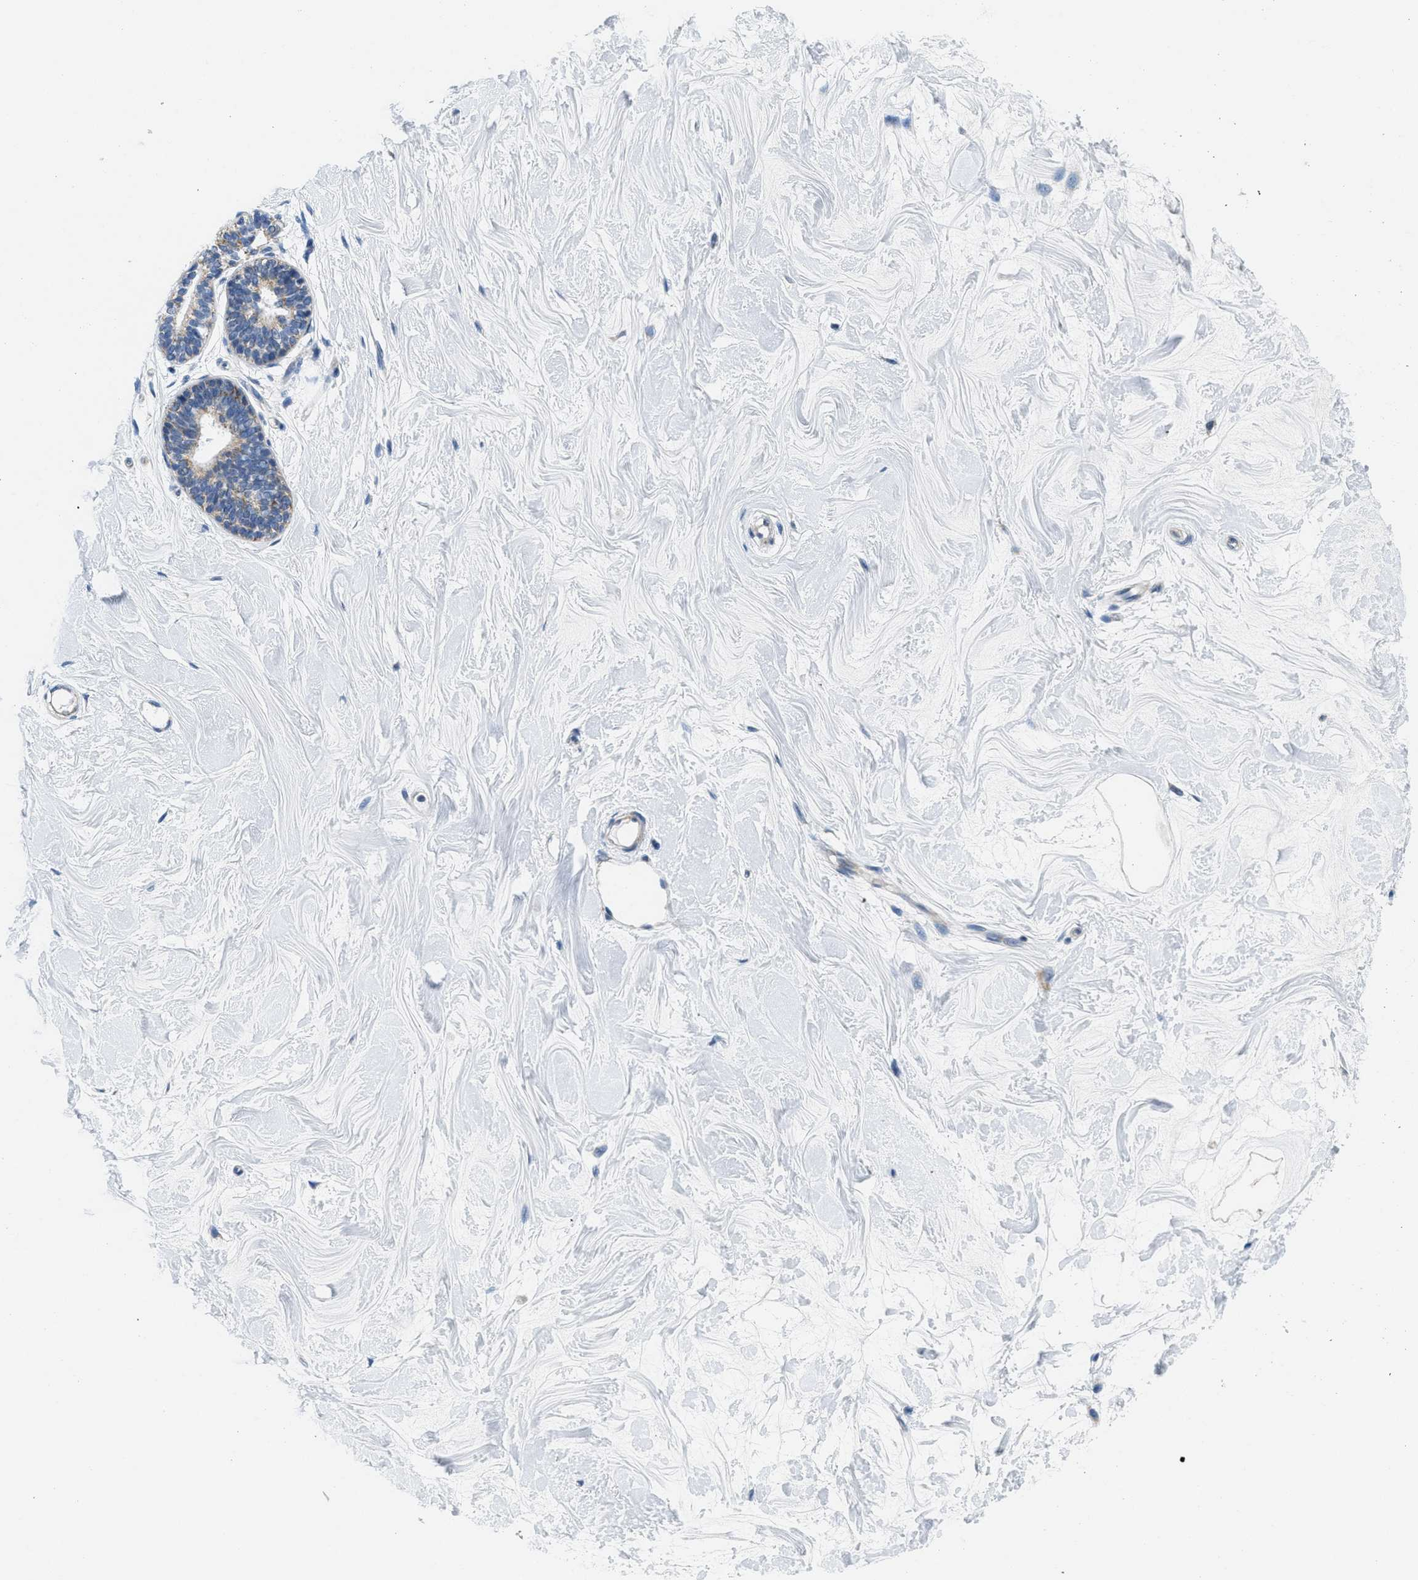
{"staining": {"intensity": "negative", "quantity": "none", "location": "none"}, "tissue": "breast", "cell_type": "Adipocytes", "image_type": "normal", "snomed": [{"axis": "morphology", "description": "Normal tissue, NOS"}, {"axis": "morphology", "description": "Lobular carcinoma"}, {"axis": "topography", "description": "Breast"}], "caption": "DAB (3,3'-diaminobenzidine) immunohistochemical staining of unremarkable human breast exhibits no significant staining in adipocytes. Nuclei are stained in blue.", "gene": "TOMM70", "patient": {"sex": "female", "age": 59}}